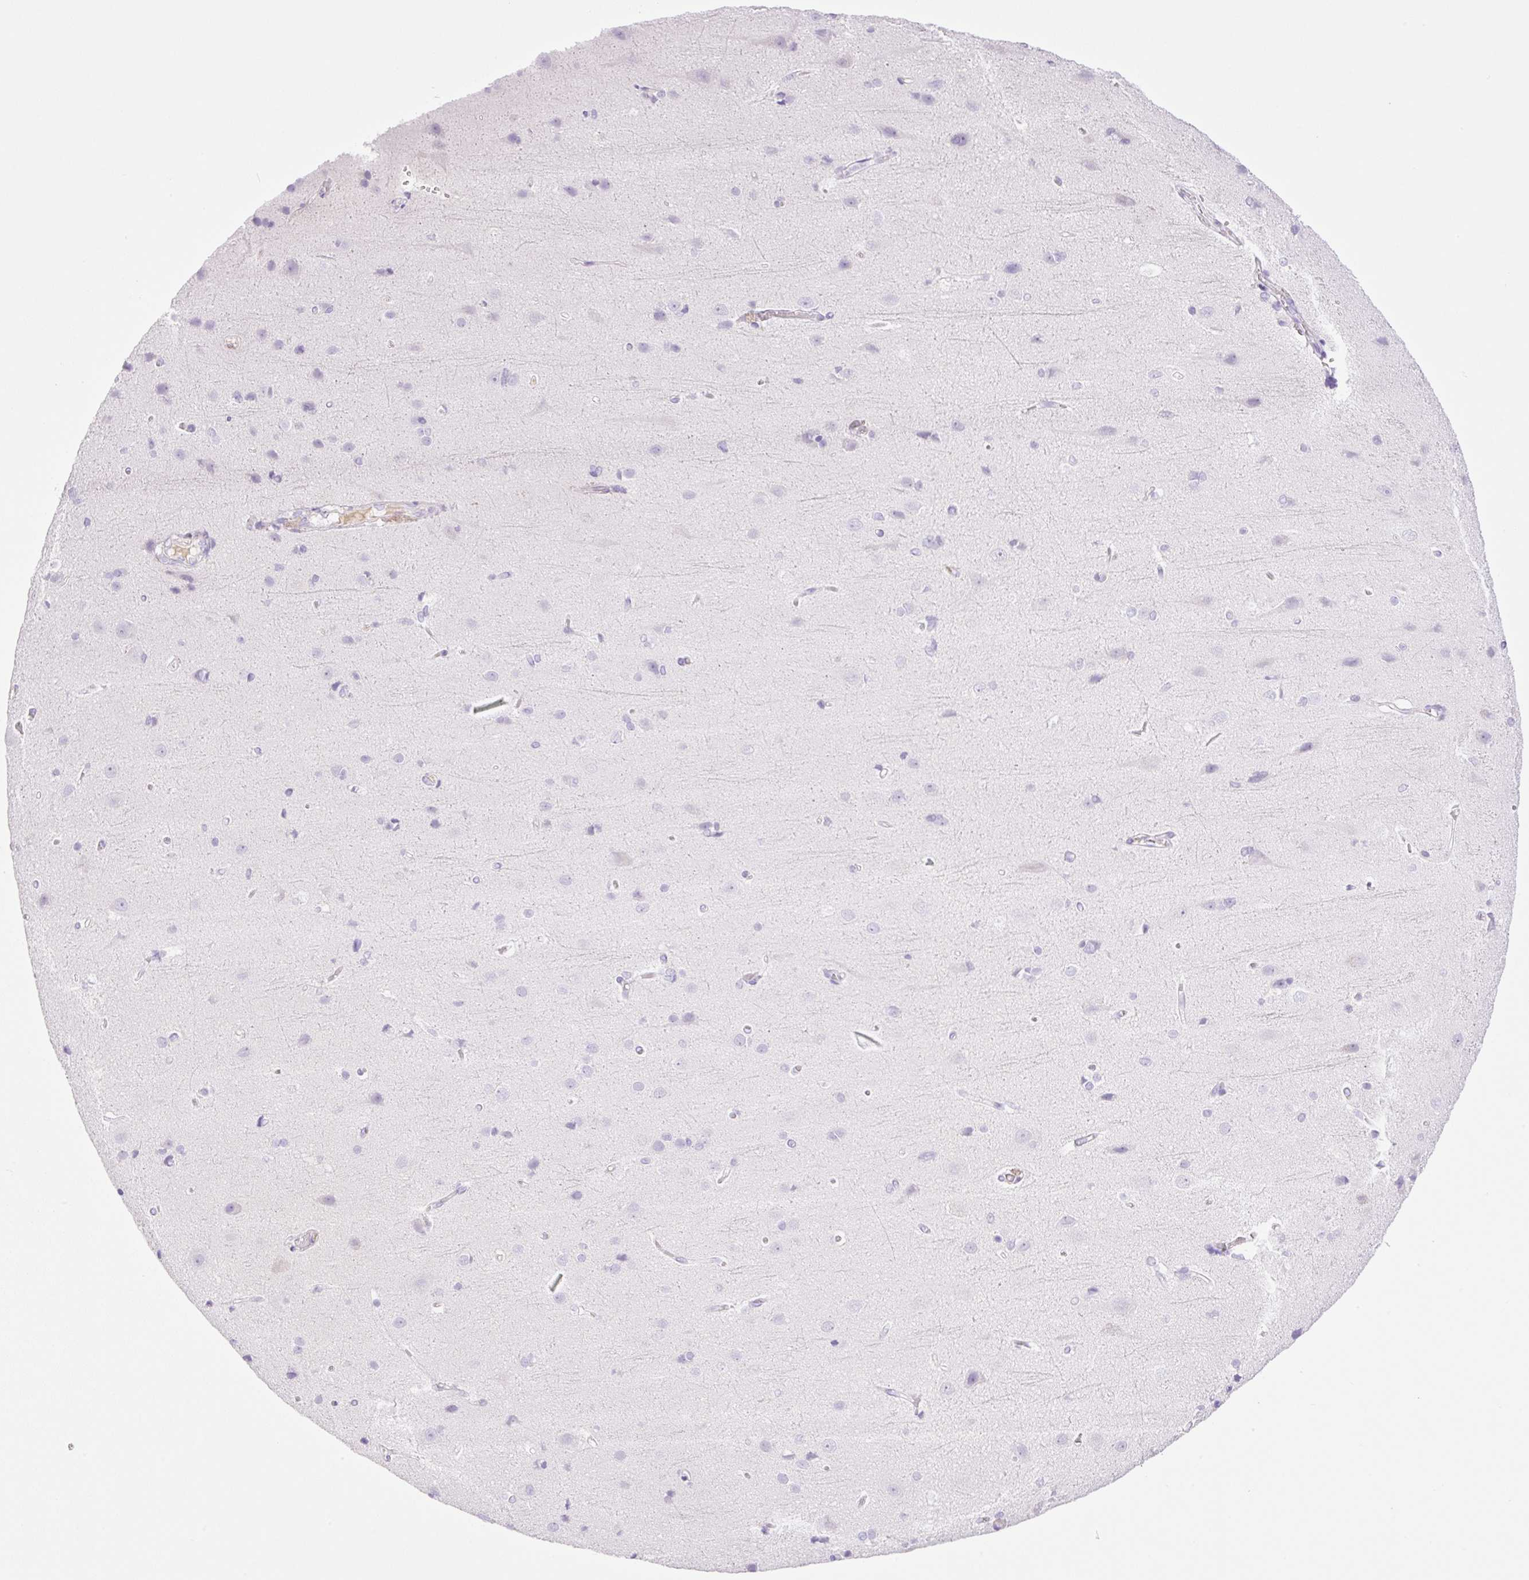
{"staining": {"intensity": "negative", "quantity": "none", "location": "none"}, "tissue": "cerebral cortex", "cell_type": "Endothelial cells", "image_type": "normal", "snomed": [{"axis": "morphology", "description": "Normal tissue, NOS"}, {"axis": "topography", "description": "Cerebral cortex"}], "caption": "The image demonstrates no staining of endothelial cells in unremarkable cerebral cortex. (DAB immunohistochemistry with hematoxylin counter stain).", "gene": "PALM3", "patient": {"sex": "male", "age": 37}}